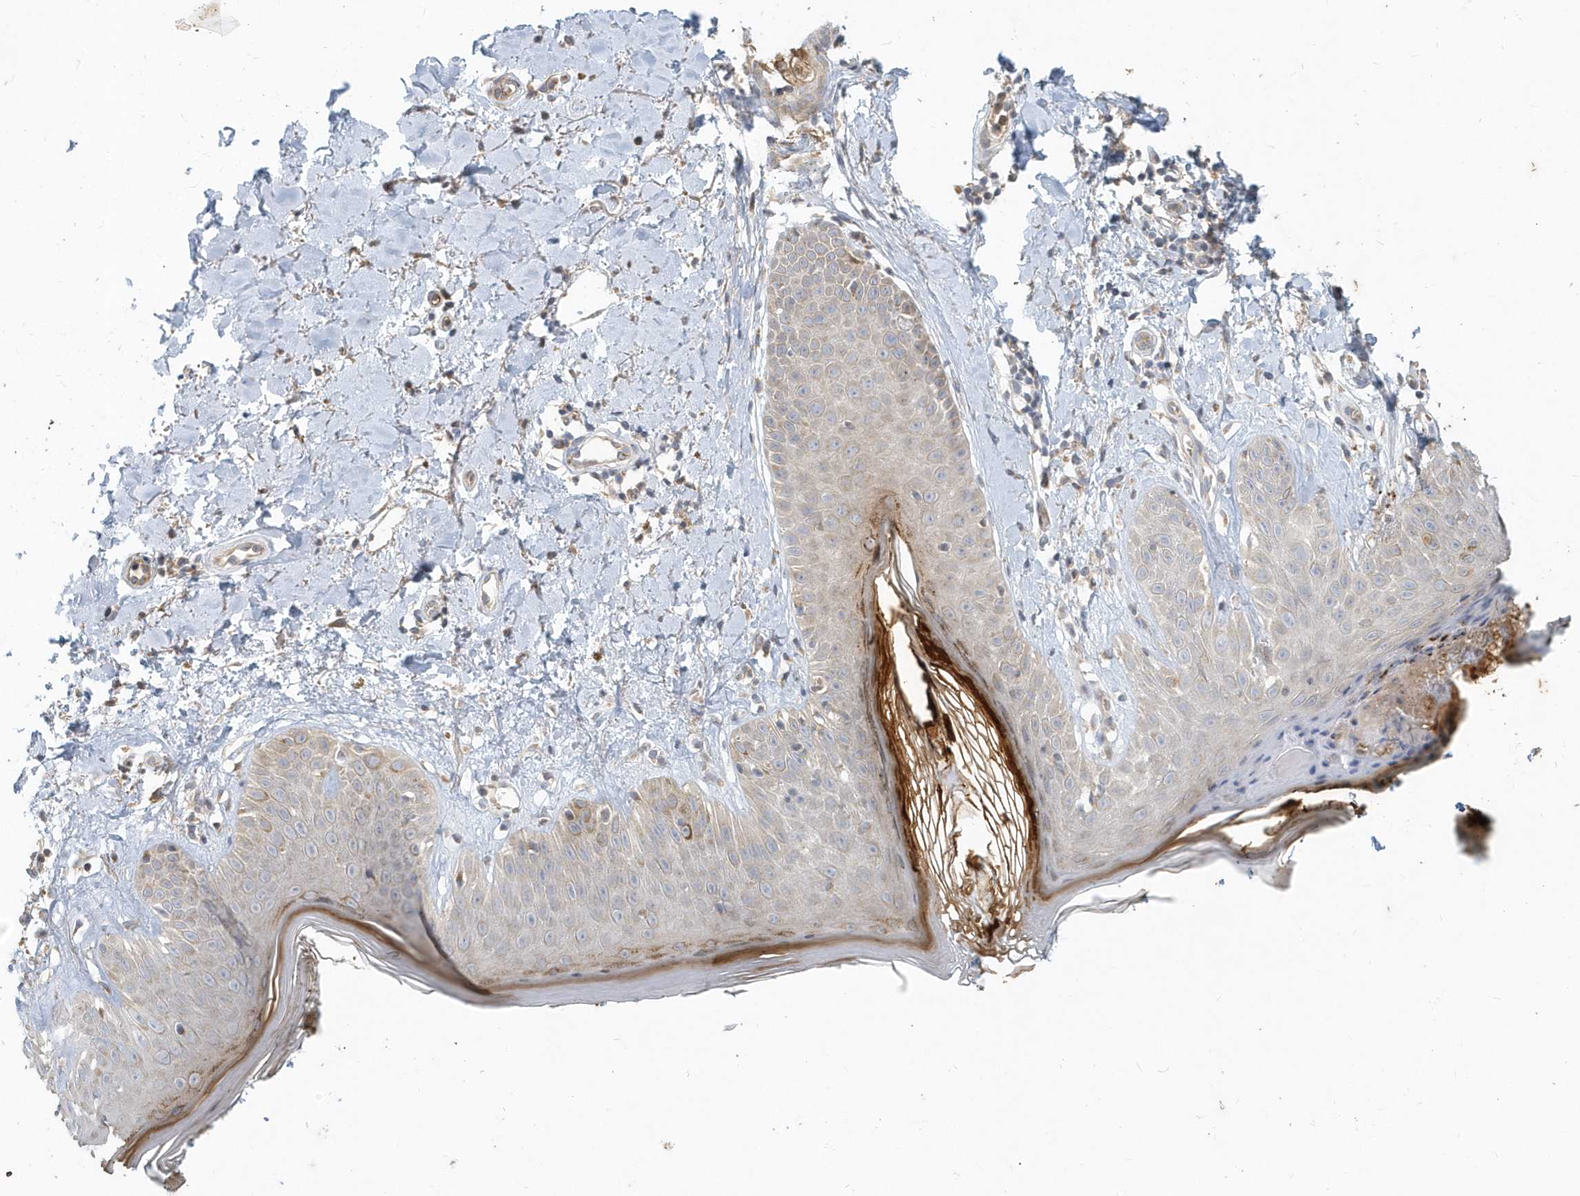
{"staining": {"intensity": "weak", "quantity": ">75%", "location": "cytoplasmic/membranous"}, "tissue": "skin", "cell_type": "Fibroblasts", "image_type": "normal", "snomed": [{"axis": "morphology", "description": "Normal tissue, NOS"}, {"axis": "topography", "description": "Skin"}], "caption": "The micrograph exhibits immunohistochemical staining of benign skin. There is weak cytoplasmic/membranous staining is present in about >75% of fibroblasts.", "gene": "NAPB", "patient": {"sex": "female", "age": 64}}